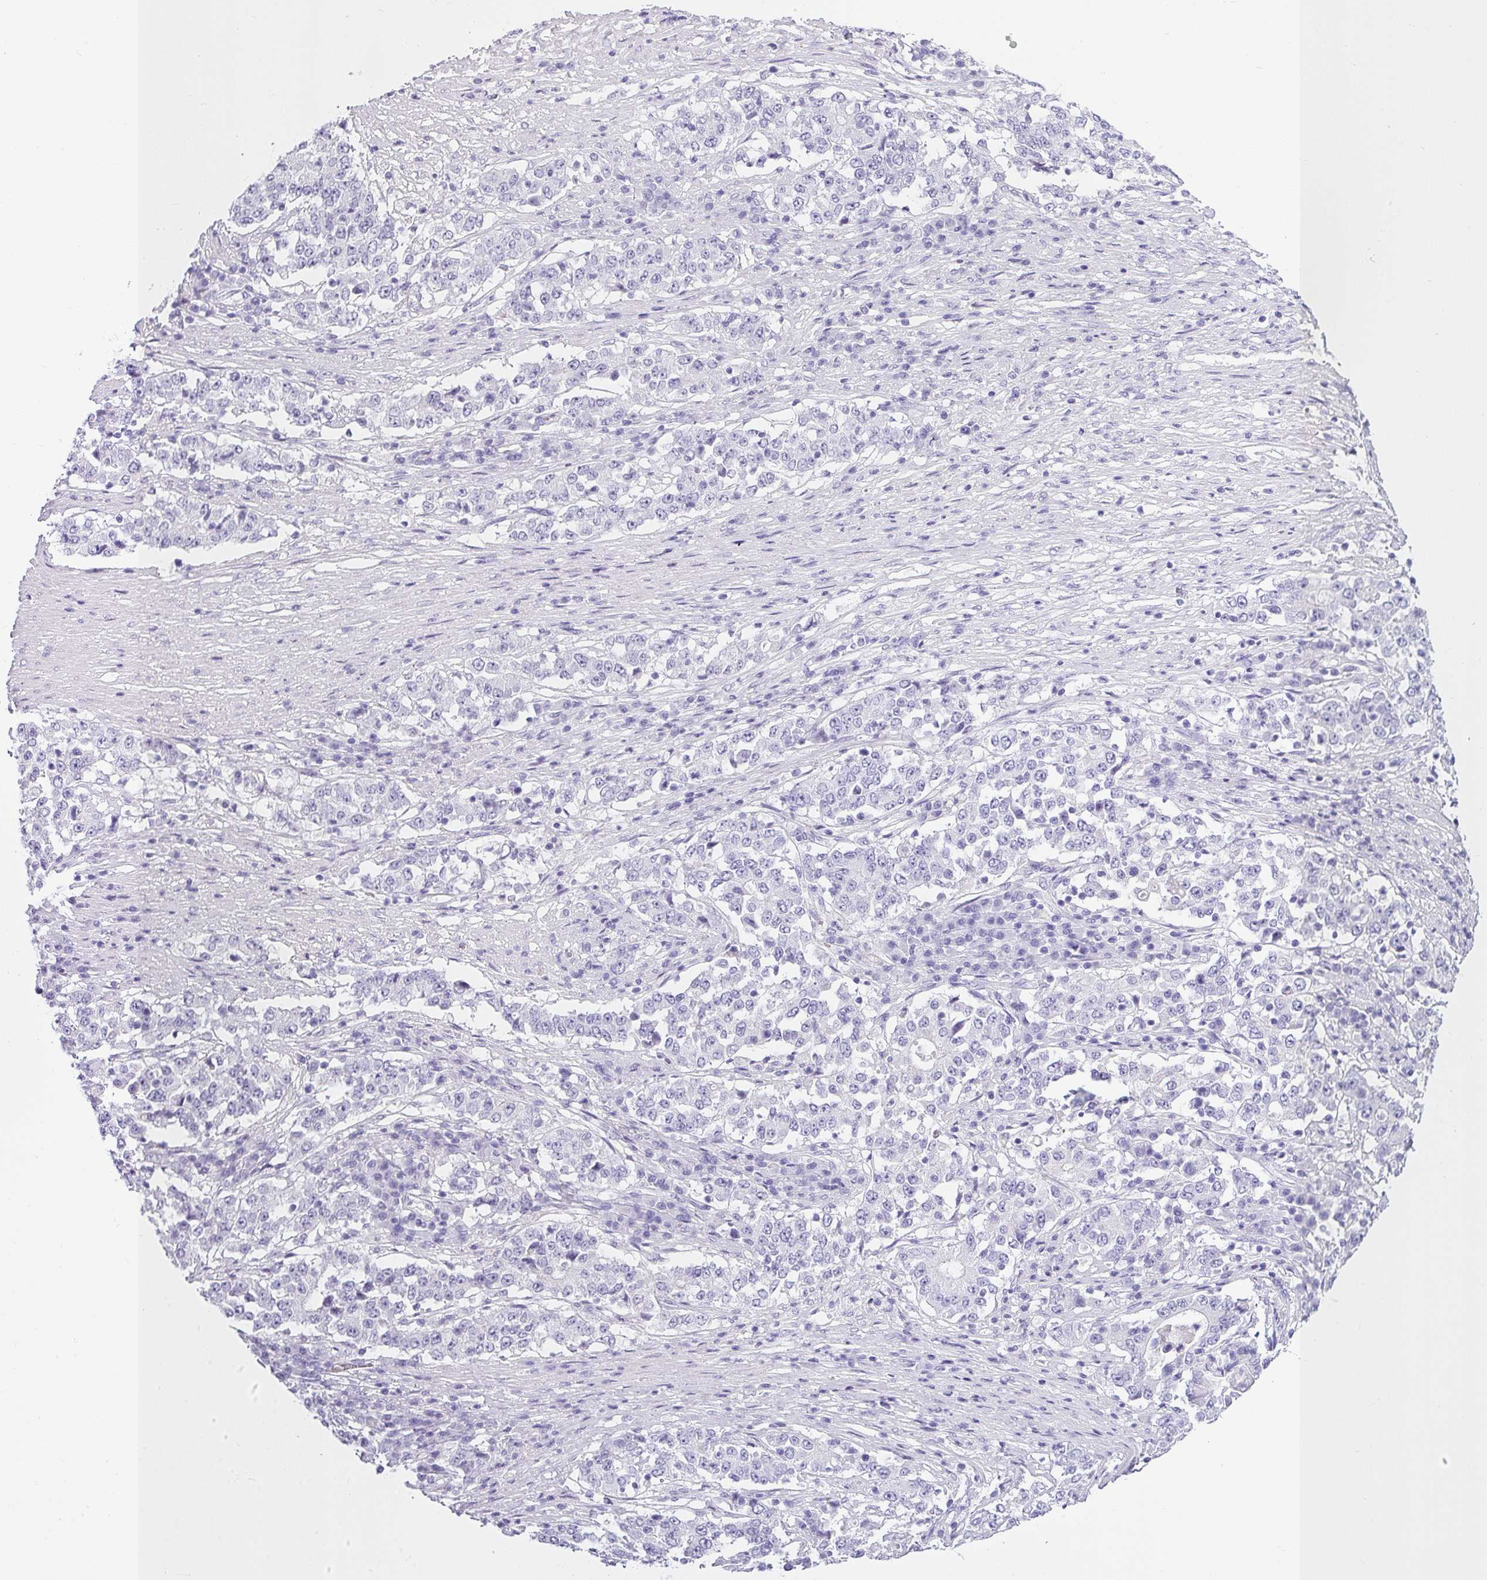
{"staining": {"intensity": "negative", "quantity": "none", "location": "none"}, "tissue": "stomach cancer", "cell_type": "Tumor cells", "image_type": "cancer", "snomed": [{"axis": "morphology", "description": "Adenocarcinoma, NOS"}, {"axis": "topography", "description": "Stomach"}], "caption": "This micrograph is of stomach cancer stained with immunohistochemistry to label a protein in brown with the nuclei are counter-stained blue. There is no staining in tumor cells.", "gene": "VCY1B", "patient": {"sex": "male", "age": 59}}